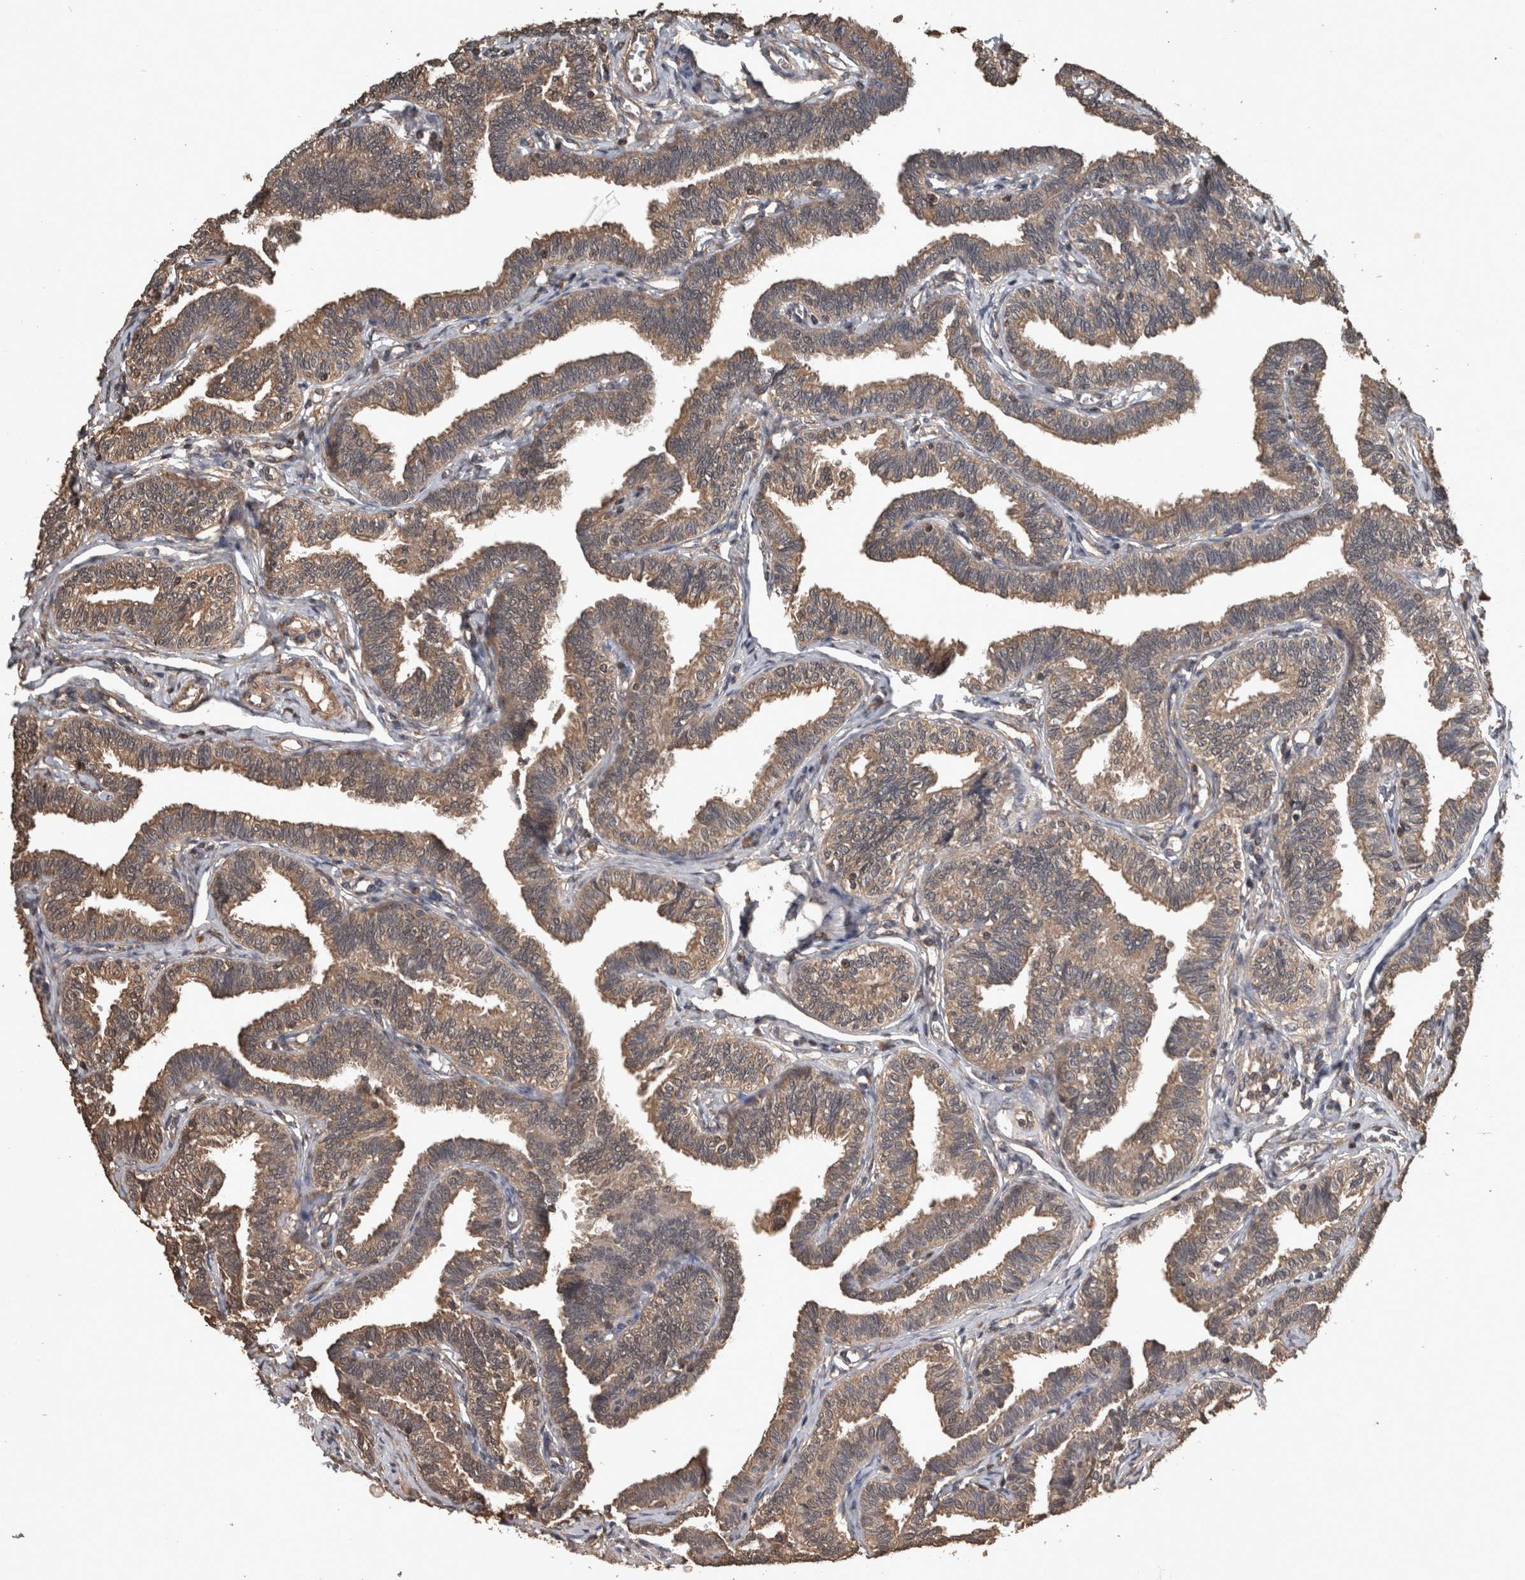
{"staining": {"intensity": "moderate", "quantity": "25%-75%", "location": "cytoplasmic/membranous"}, "tissue": "fallopian tube", "cell_type": "Glandular cells", "image_type": "normal", "snomed": [{"axis": "morphology", "description": "Normal tissue, NOS"}, {"axis": "topography", "description": "Fallopian tube"}, {"axis": "topography", "description": "Ovary"}], "caption": "The micrograph shows staining of normal fallopian tube, revealing moderate cytoplasmic/membranous protein expression (brown color) within glandular cells. (brown staining indicates protein expression, while blue staining denotes nuclei).", "gene": "FGFRL1", "patient": {"sex": "female", "age": 23}}